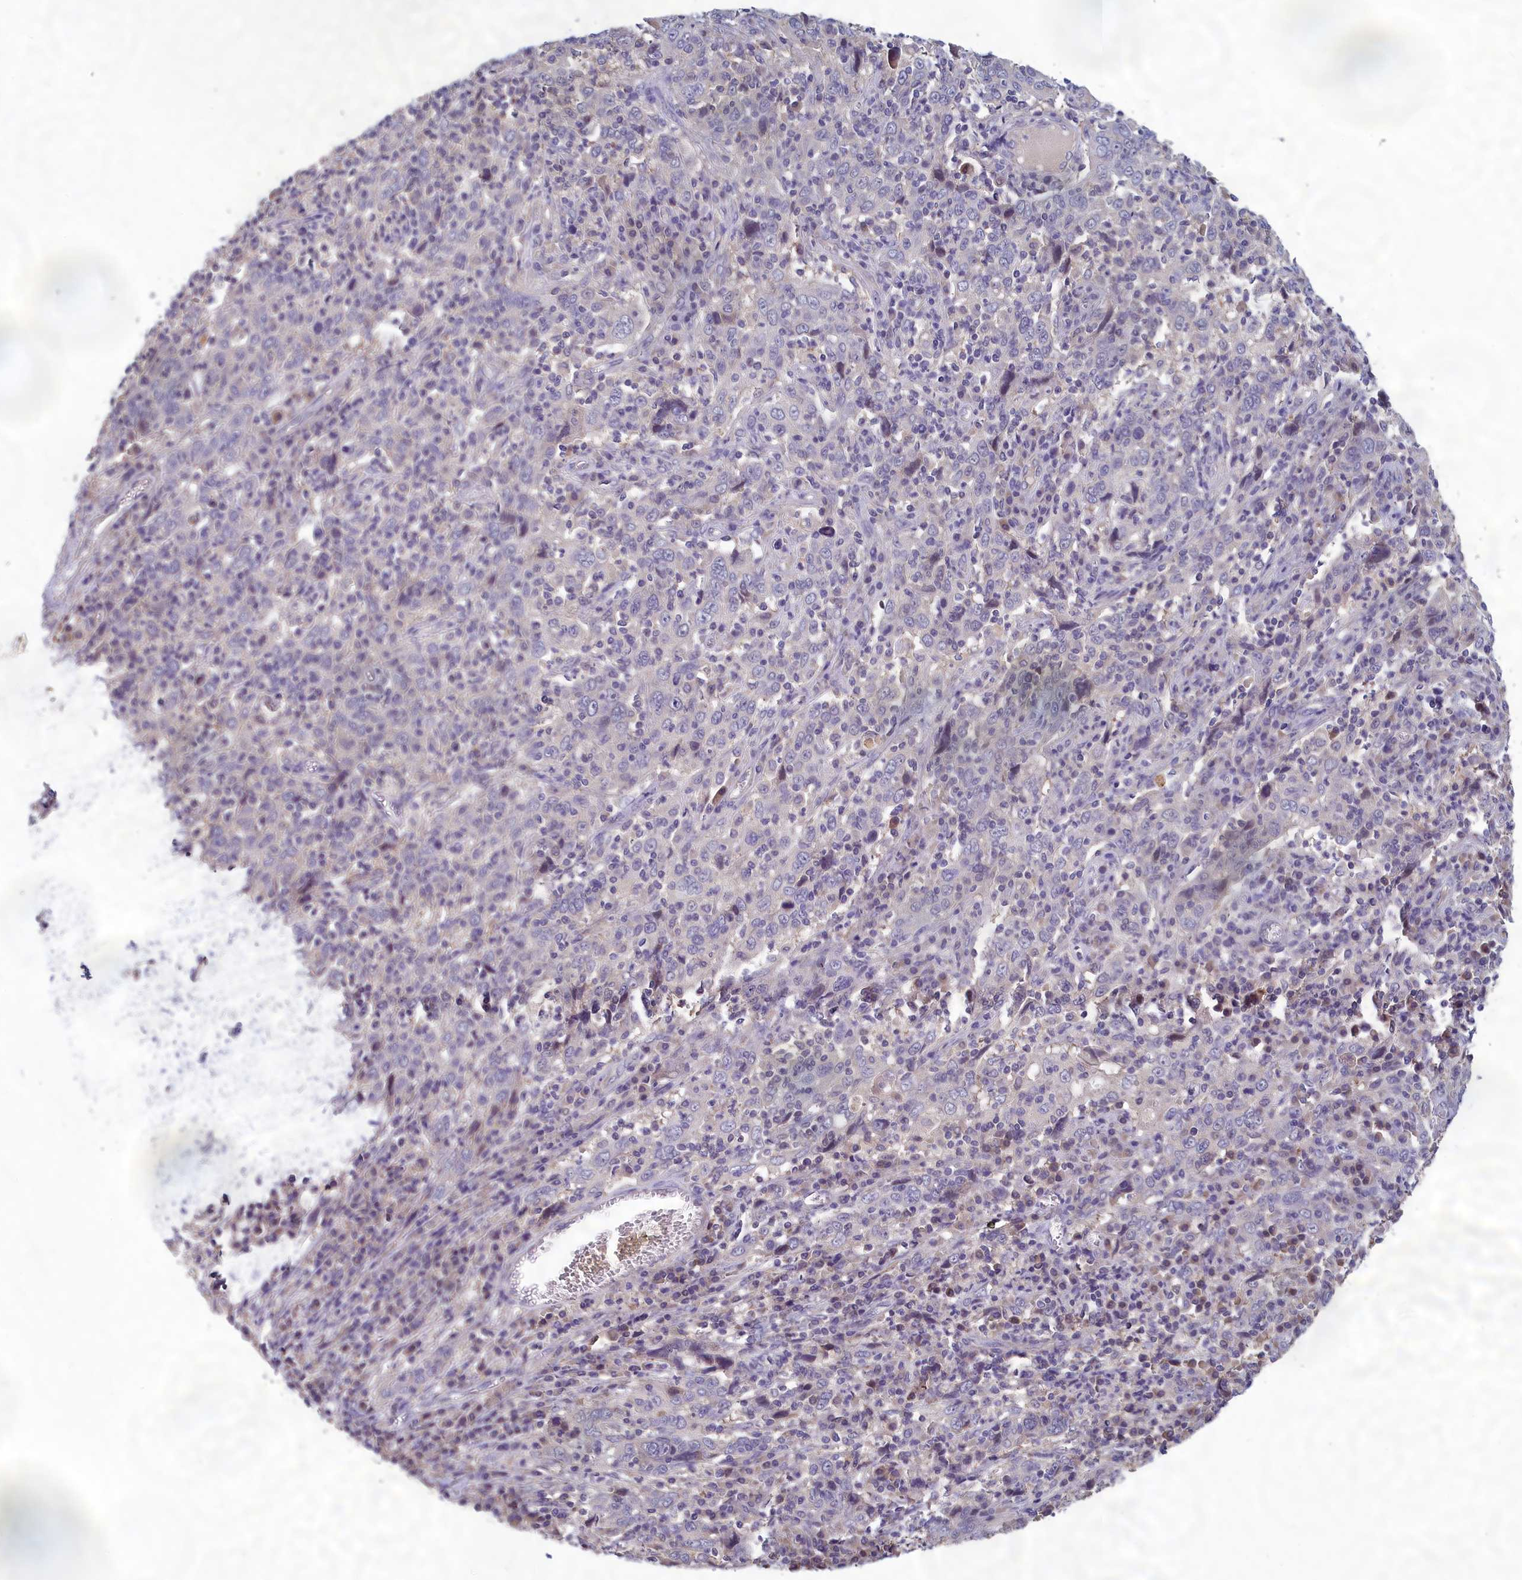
{"staining": {"intensity": "negative", "quantity": "none", "location": "none"}, "tissue": "cervical cancer", "cell_type": "Tumor cells", "image_type": "cancer", "snomed": [{"axis": "morphology", "description": "Squamous cell carcinoma, NOS"}, {"axis": "topography", "description": "Cervix"}], "caption": "This is a image of immunohistochemistry staining of cervical squamous cell carcinoma, which shows no expression in tumor cells.", "gene": "HECA", "patient": {"sex": "female", "age": 46}}